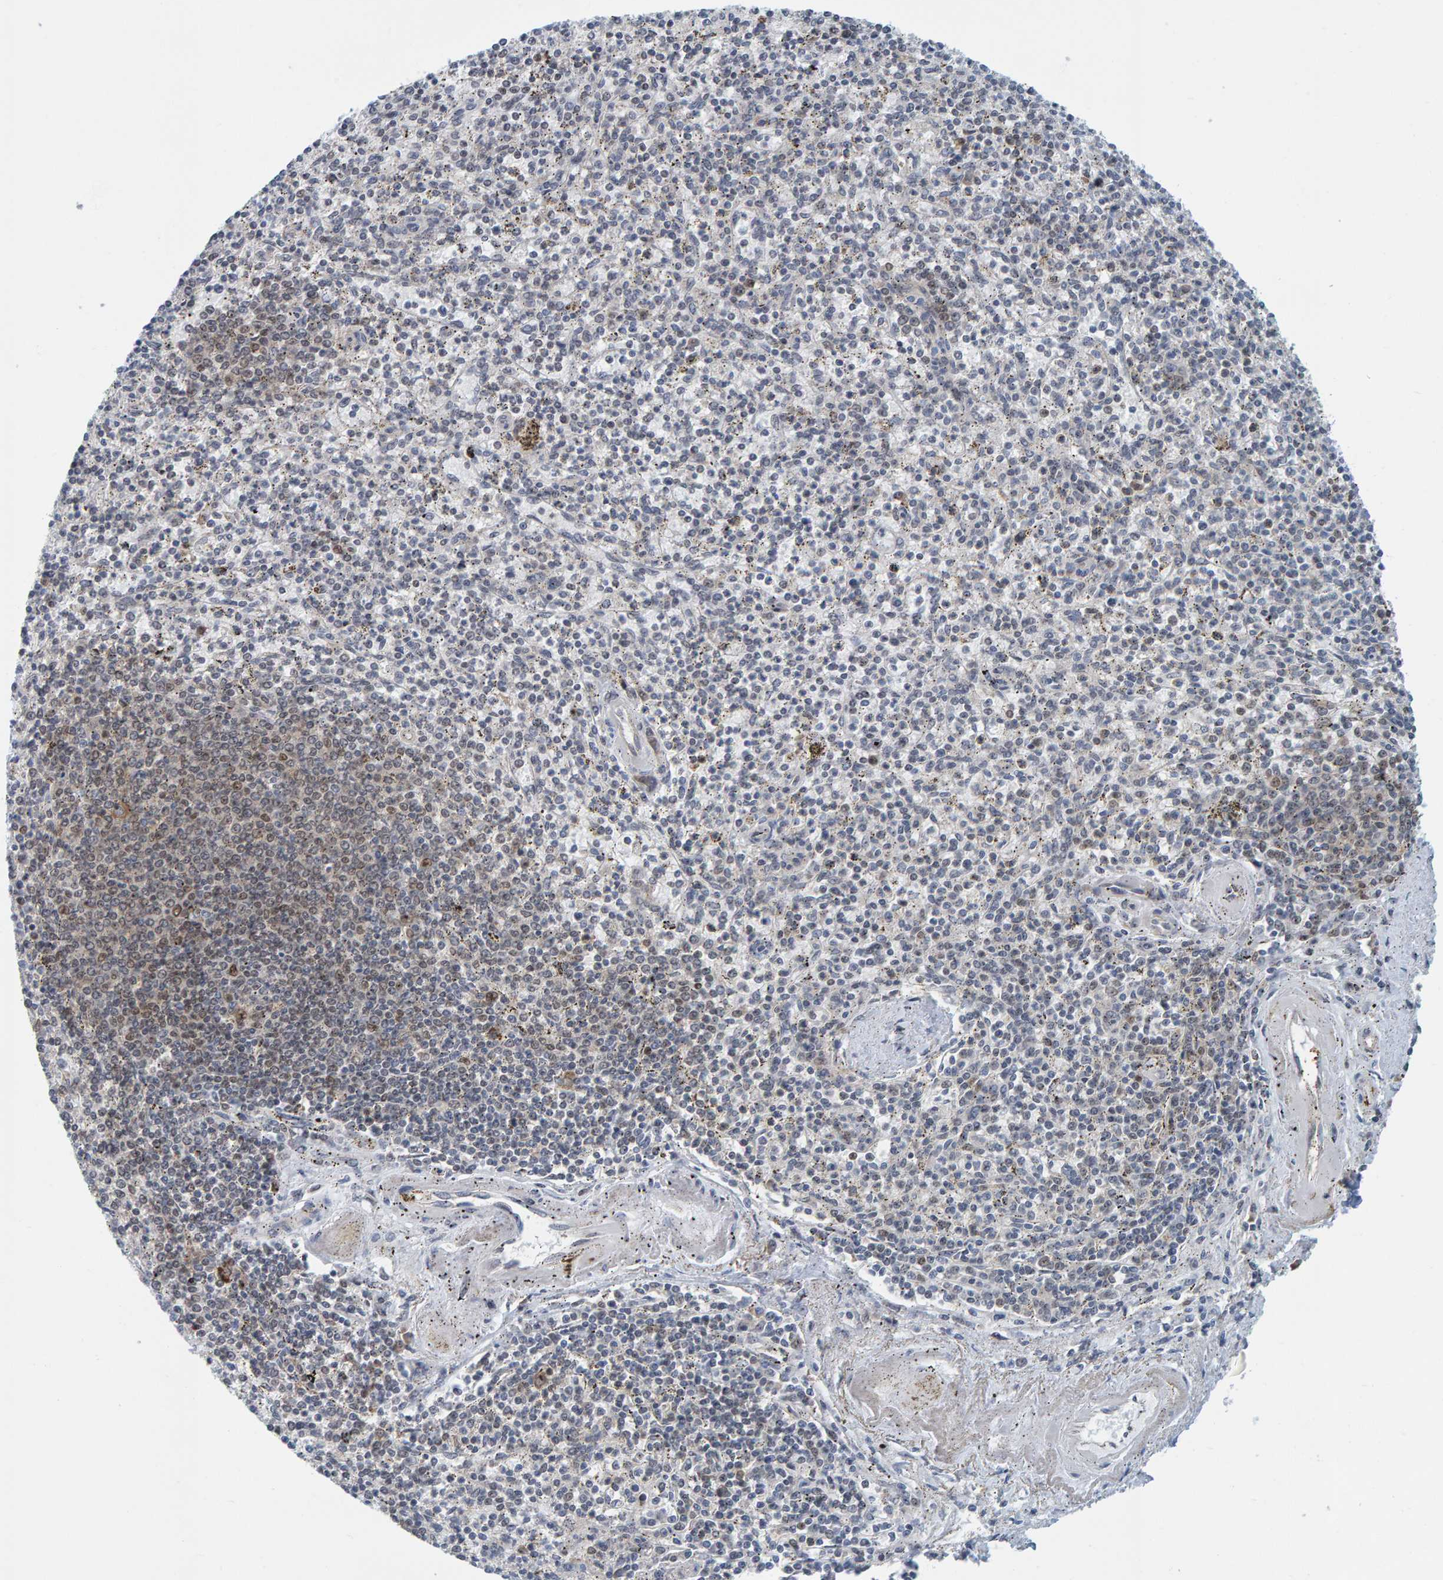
{"staining": {"intensity": "weak", "quantity": "25%-75%", "location": "nuclear"}, "tissue": "spleen", "cell_type": "Cells in red pulp", "image_type": "normal", "snomed": [{"axis": "morphology", "description": "Normal tissue, NOS"}, {"axis": "topography", "description": "Spleen"}], "caption": "Normal spleen shows weak nuclear positivity in about 25%-75% of cells in red pulp (DAB (3,3'-diaminobenzidine) IHC with brightfield microscopy, high magnification)..", "gene": "POLR1E", "patient": {"sex": "male", "age": 72}}